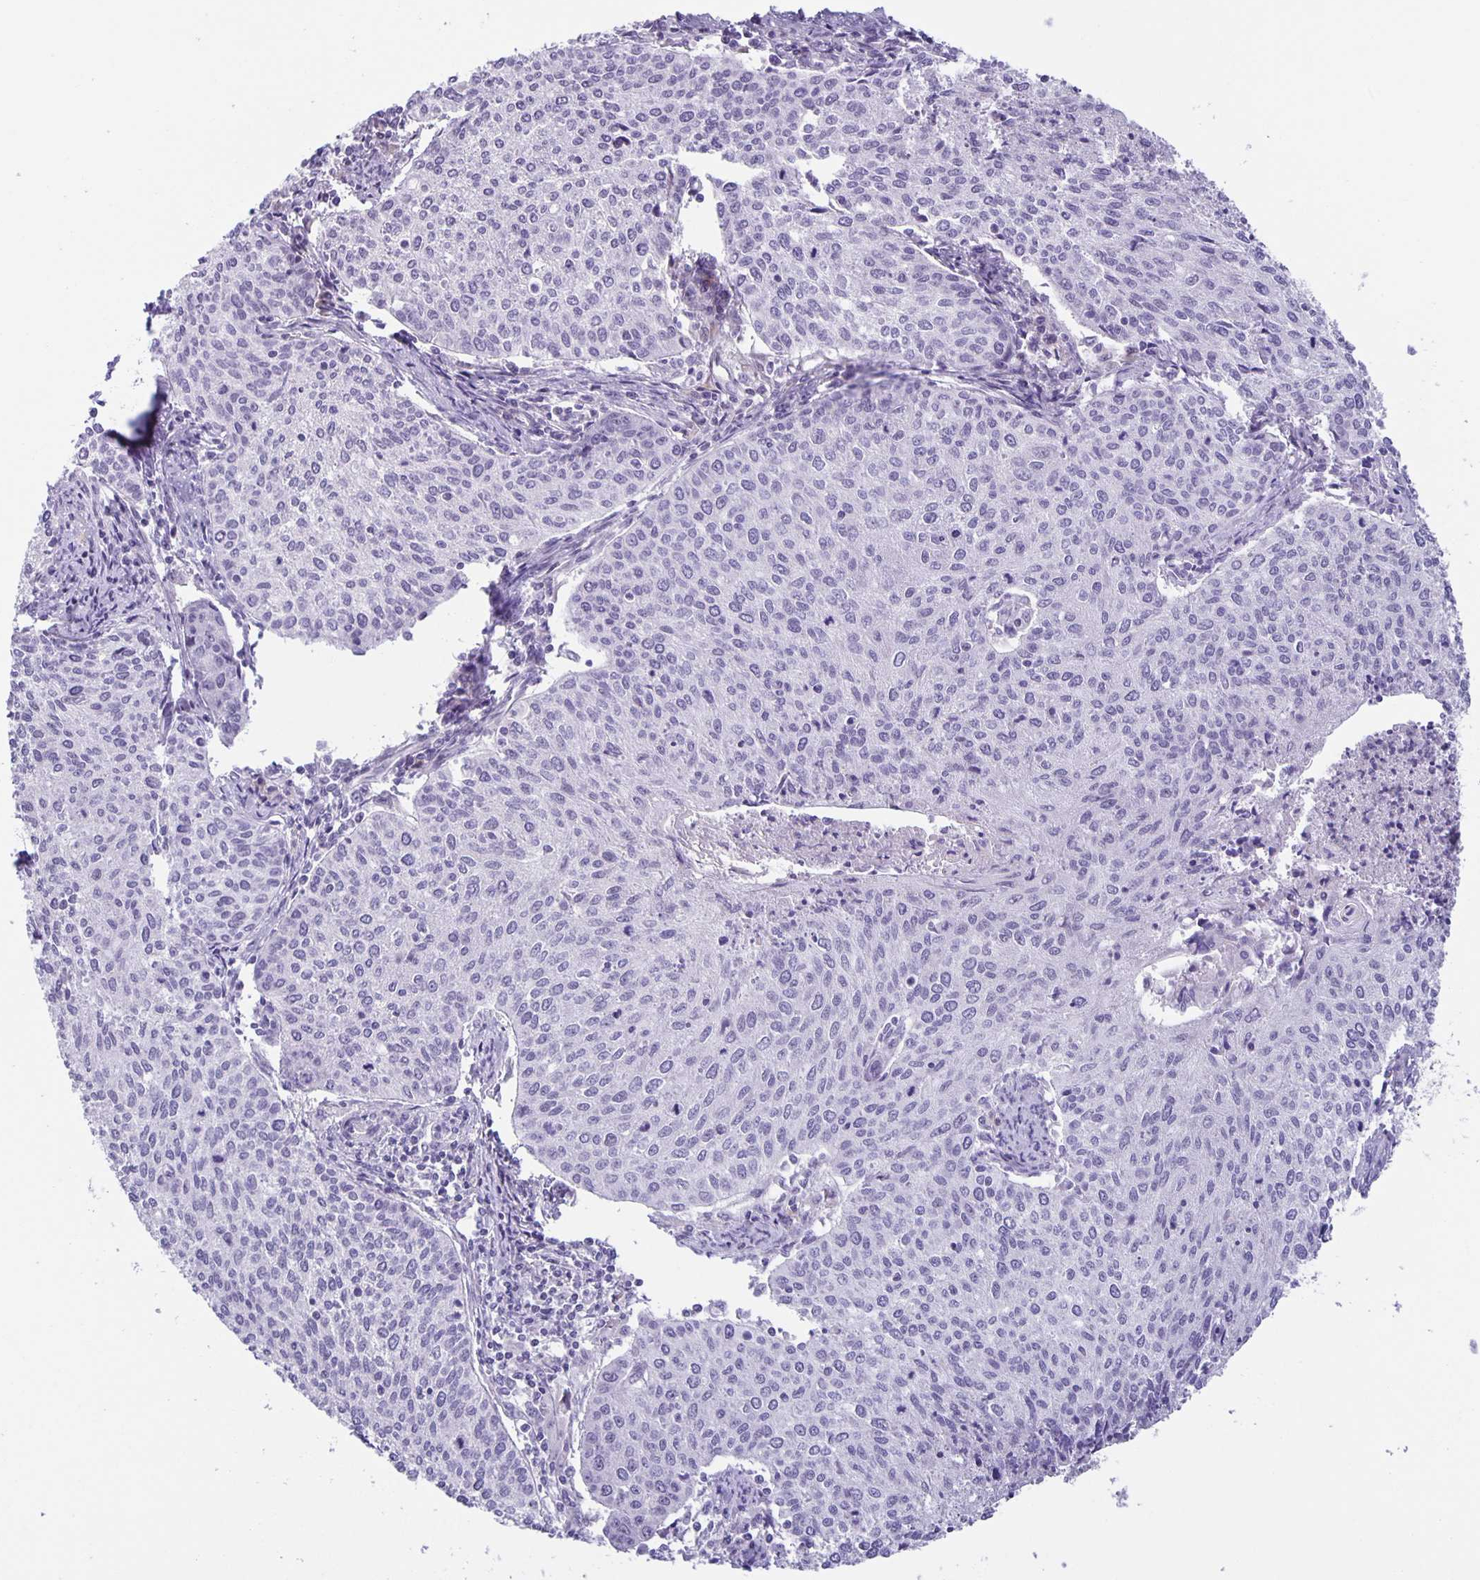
{"staining": {"intensity": "negative", "quantity": "none", "location": "none"}, "tissue": "cervical cancer", "cell_type": "Tumor cells", "image_type": "cancer", "snomed": [{"axis": "morphology", "description": "Squamous cell carcinoma, NOS"}, {"axis": "topography", "description": "Cervix"}], "caption": "This is an immunohistochemistry histopathology image of cervical squamous cell carcinoma. There is no staining in tumor cells.", "gene": "PHRF1", "patient": {"sex": "female", "age": 38}}